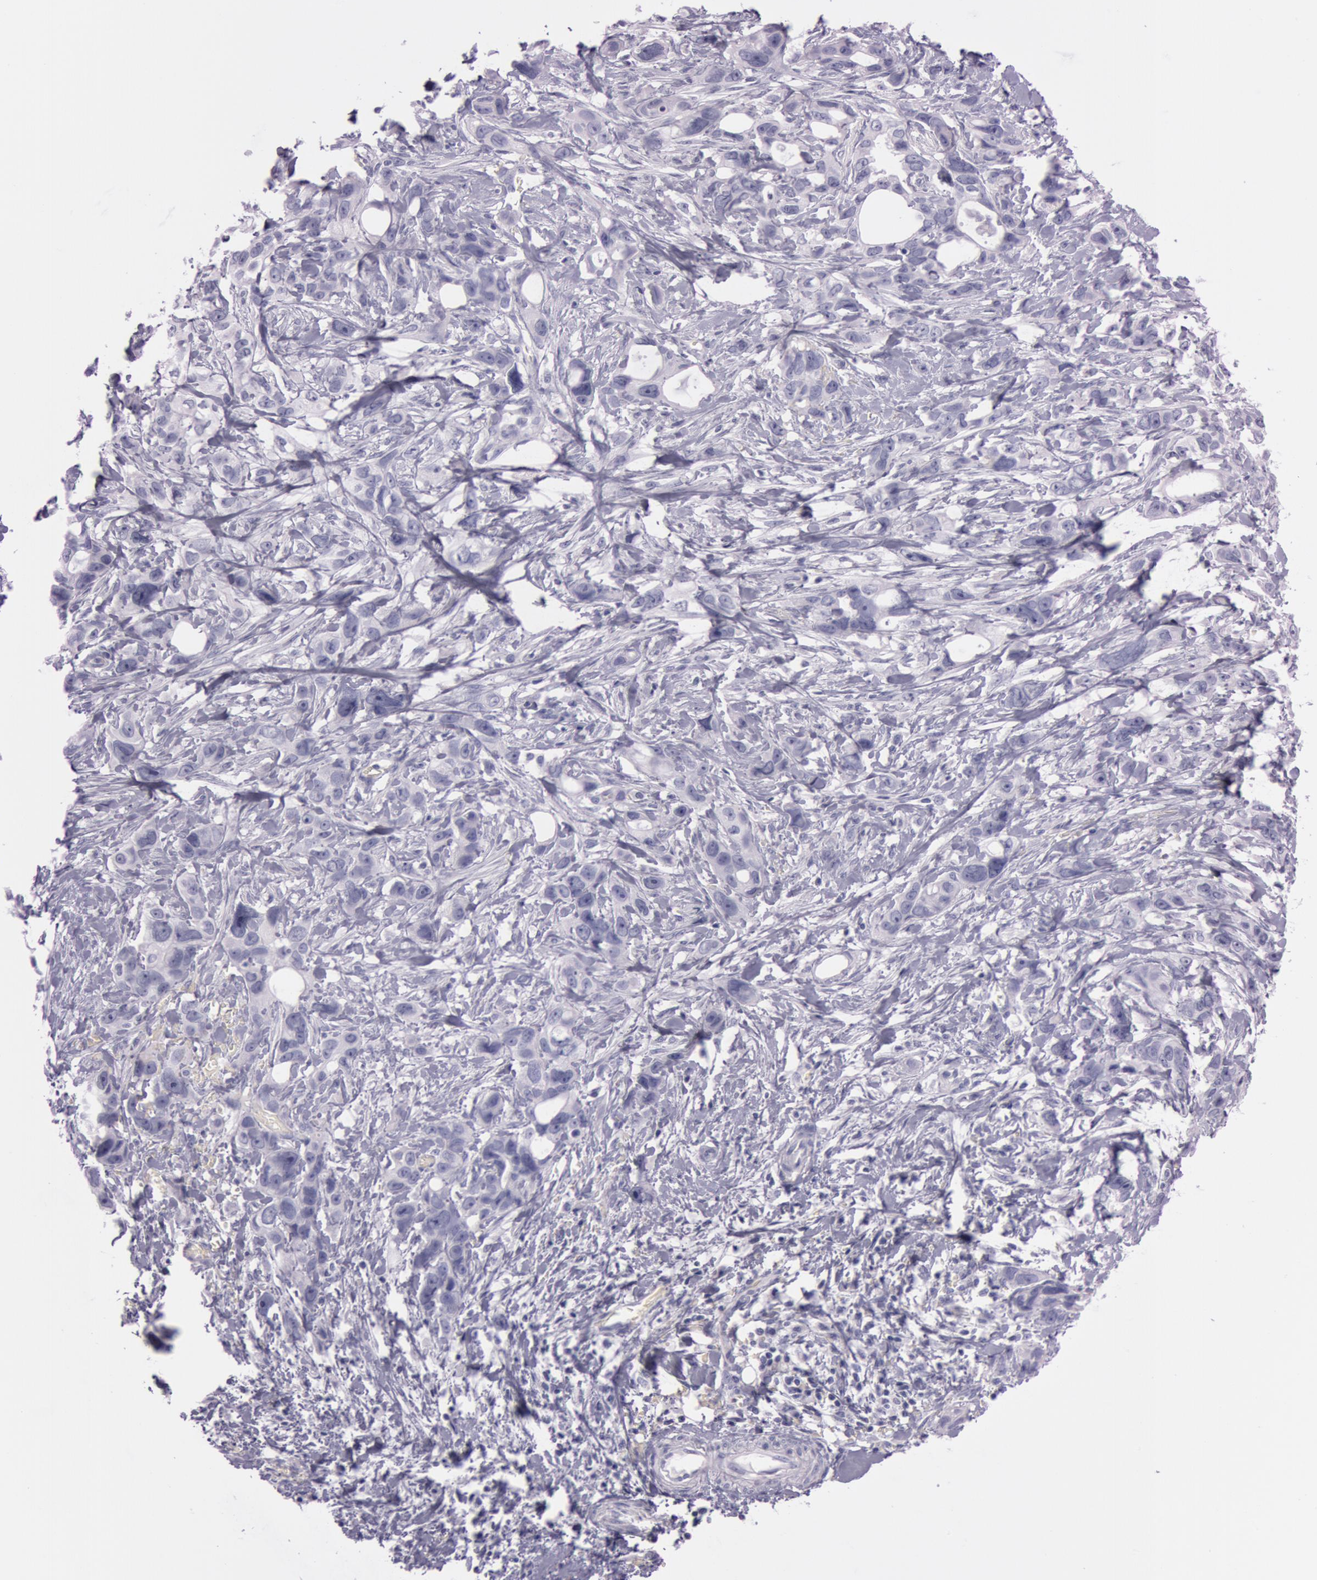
{"staining": {"intensity": "negative", "quantity": "none", "location": "none"}, "tissue": "stomach cancer", "cell_type": "Tumor cells", "image_type": "cancer", "snomed": [{"axis": "morphology", "description": "Adenocarcinoma, NOS"}, {"axis": "topography", "description": "Stomach, upper"}], "caption": "An immunohistochemistry image of stomach cancer is shown. There is no staining in tumor cells of stomach cancer.", "gene": "S100A7", "patient": {"sex": "male", "age": 47}}